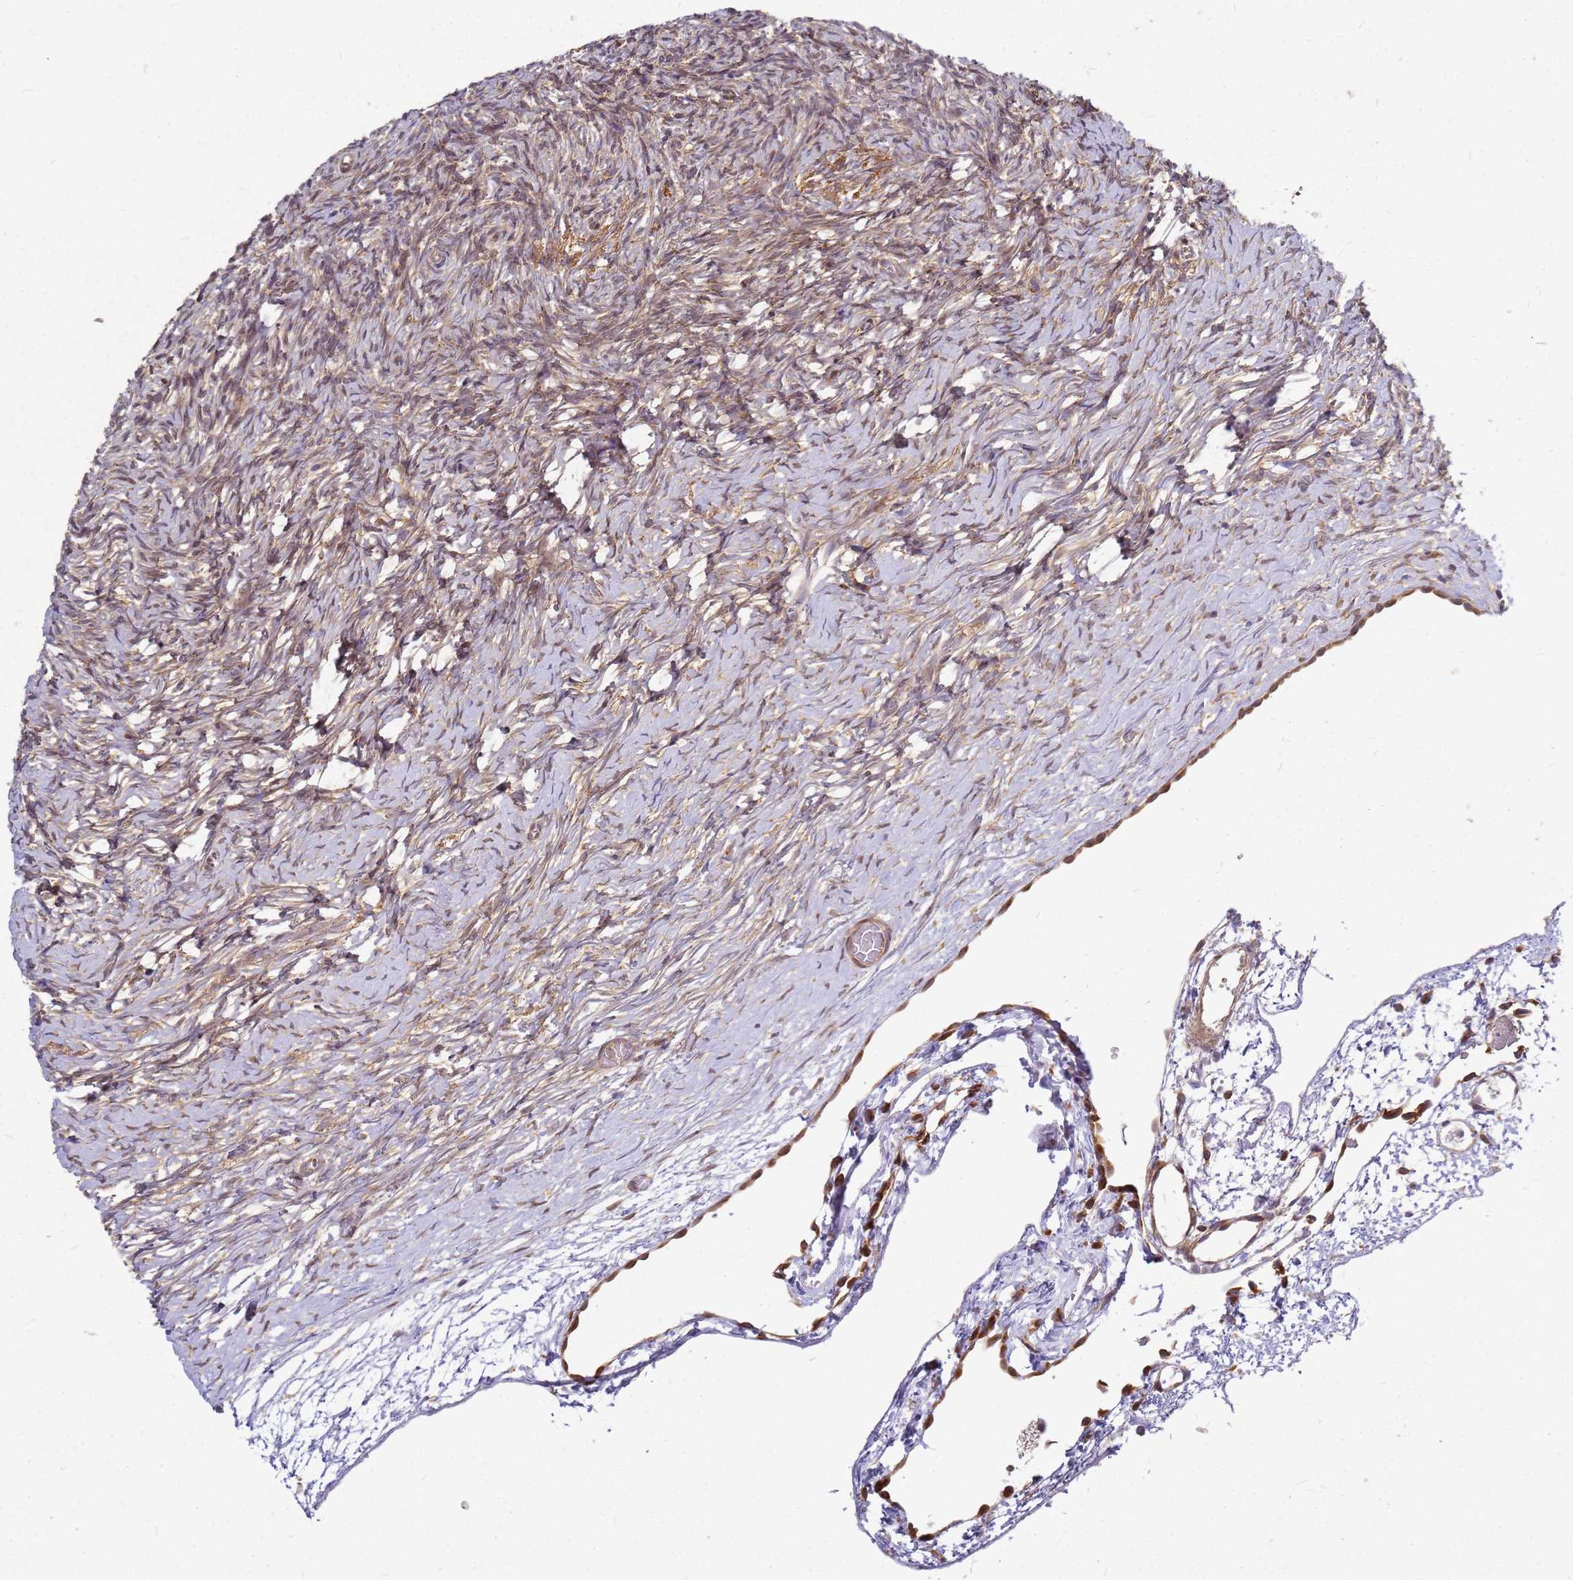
{"staining": {"intensity": "moderate", "quantity": ">75%", "location": "cytoplasmic/membranous"}, "tissue": "ovary", "cell_type": "Ovarian stroma cells", "image_type": "normal", "snomed": [{"axis": "morphology", "description": "Normal tissue, NOS"}, {"axis": "topography", "description": "Ovary"}], "caption": "This photomicrograph shows benign ovary stained with IHC to label a protein in brown. The cytoplasmic/membranous of ovarian stroma cells show moderate positivity for the protein. Nuclei are counter-stained blue.", "gene": "CCDC159", "patient": {"sex": "female", "age": 39}}